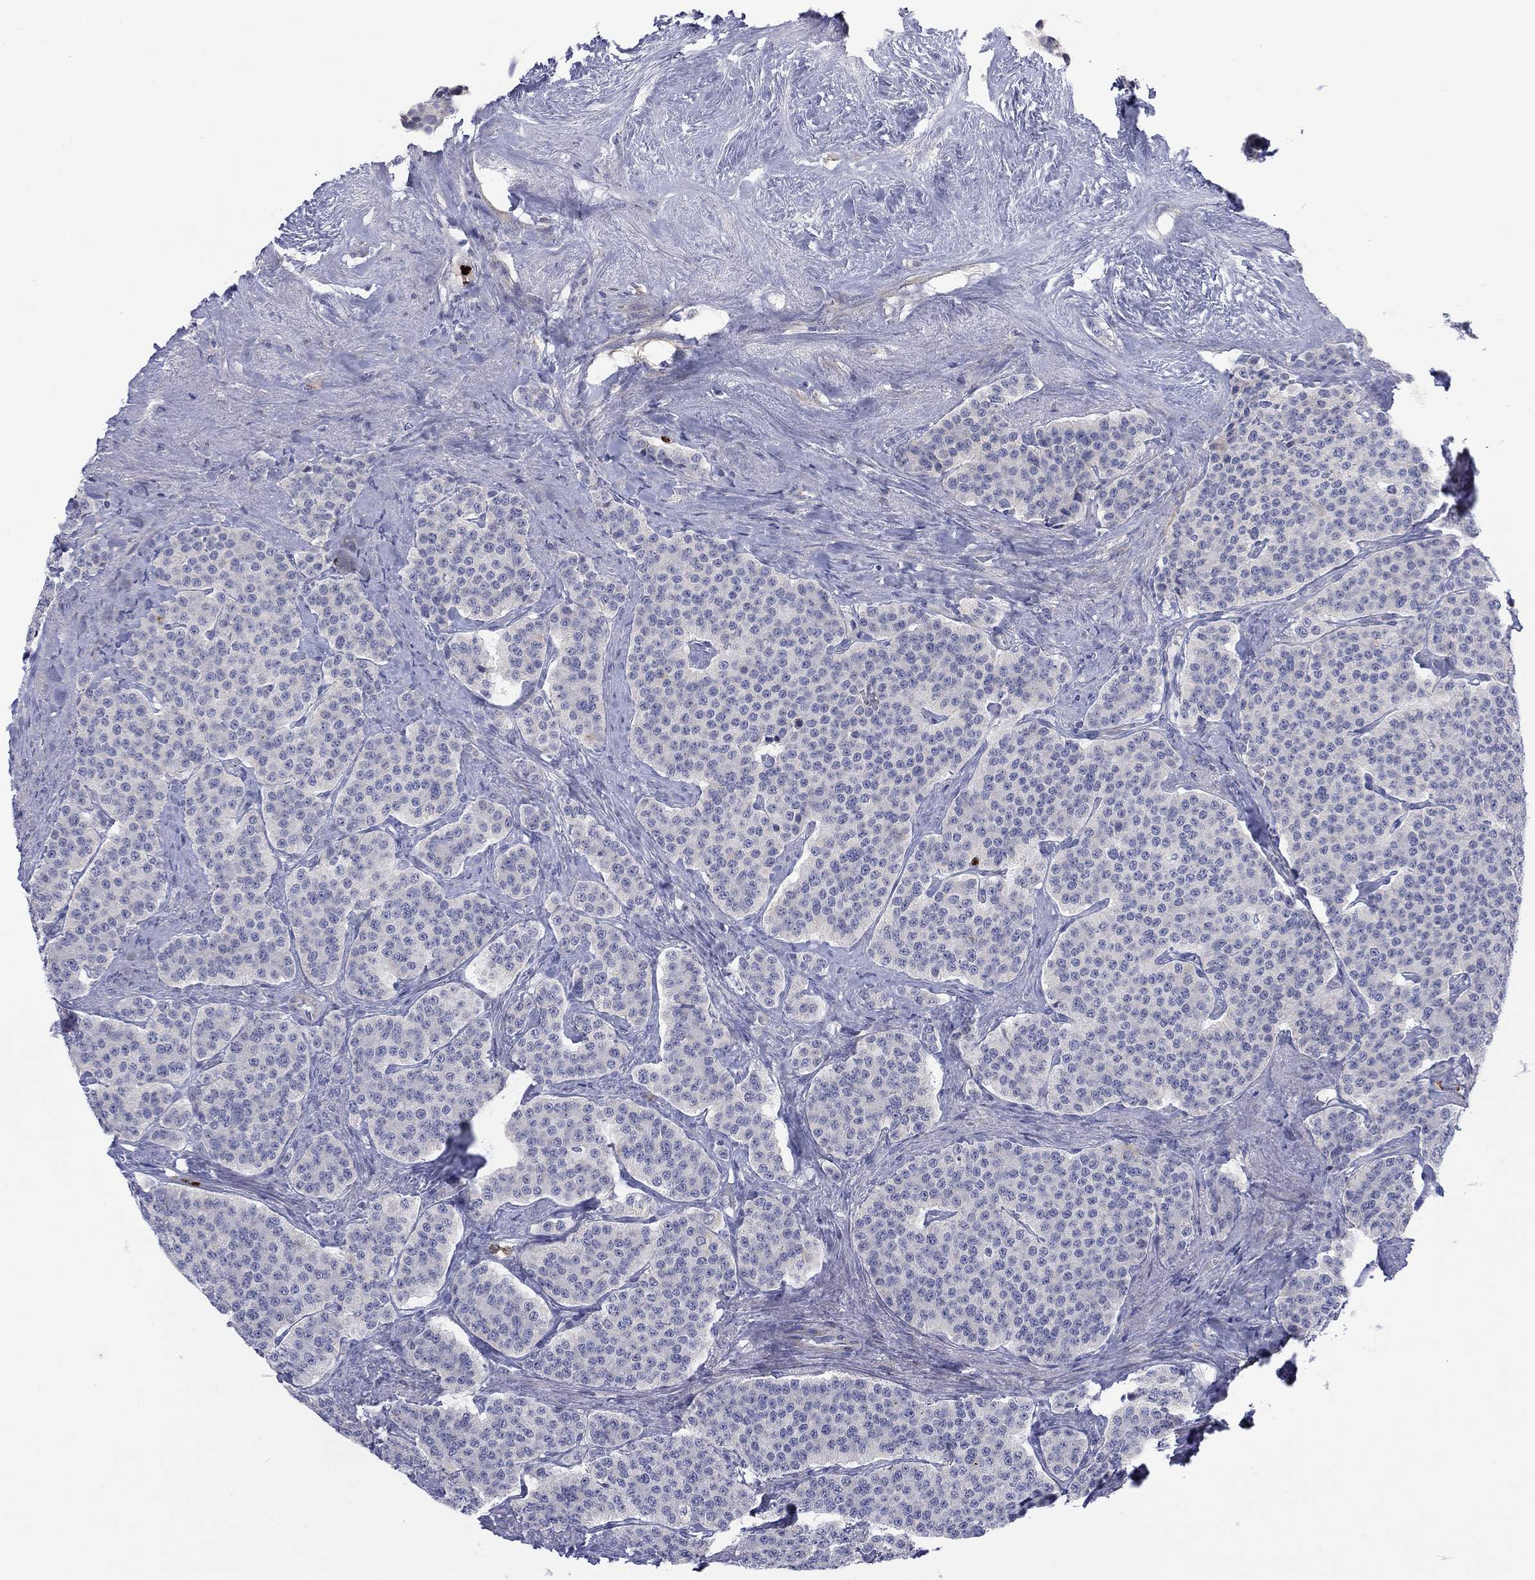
{"staining": {"intensity": "negative", "quantity": "none", "location": "none"}, "tissue": "carcinoid", "cell_type": "Tumor cells", "image_type": "cancer", "snomed": [{"axis": "morphology", "description": "Carcinoid, malignant, NOS"}, {"axis": "topography", "description": "Small intestine"}], "caption": "Tumor cells are negative for protein expression in human carcinoid (malignant). Brightfield microscopy of immunohistochemistry stained with DAB (3,3'-diaminobenzidine) (brown) and hematoxylin (blue), captured at high magnification.", "gene": "MTRFR", "patient": {"sex": "female", "age": 58}}